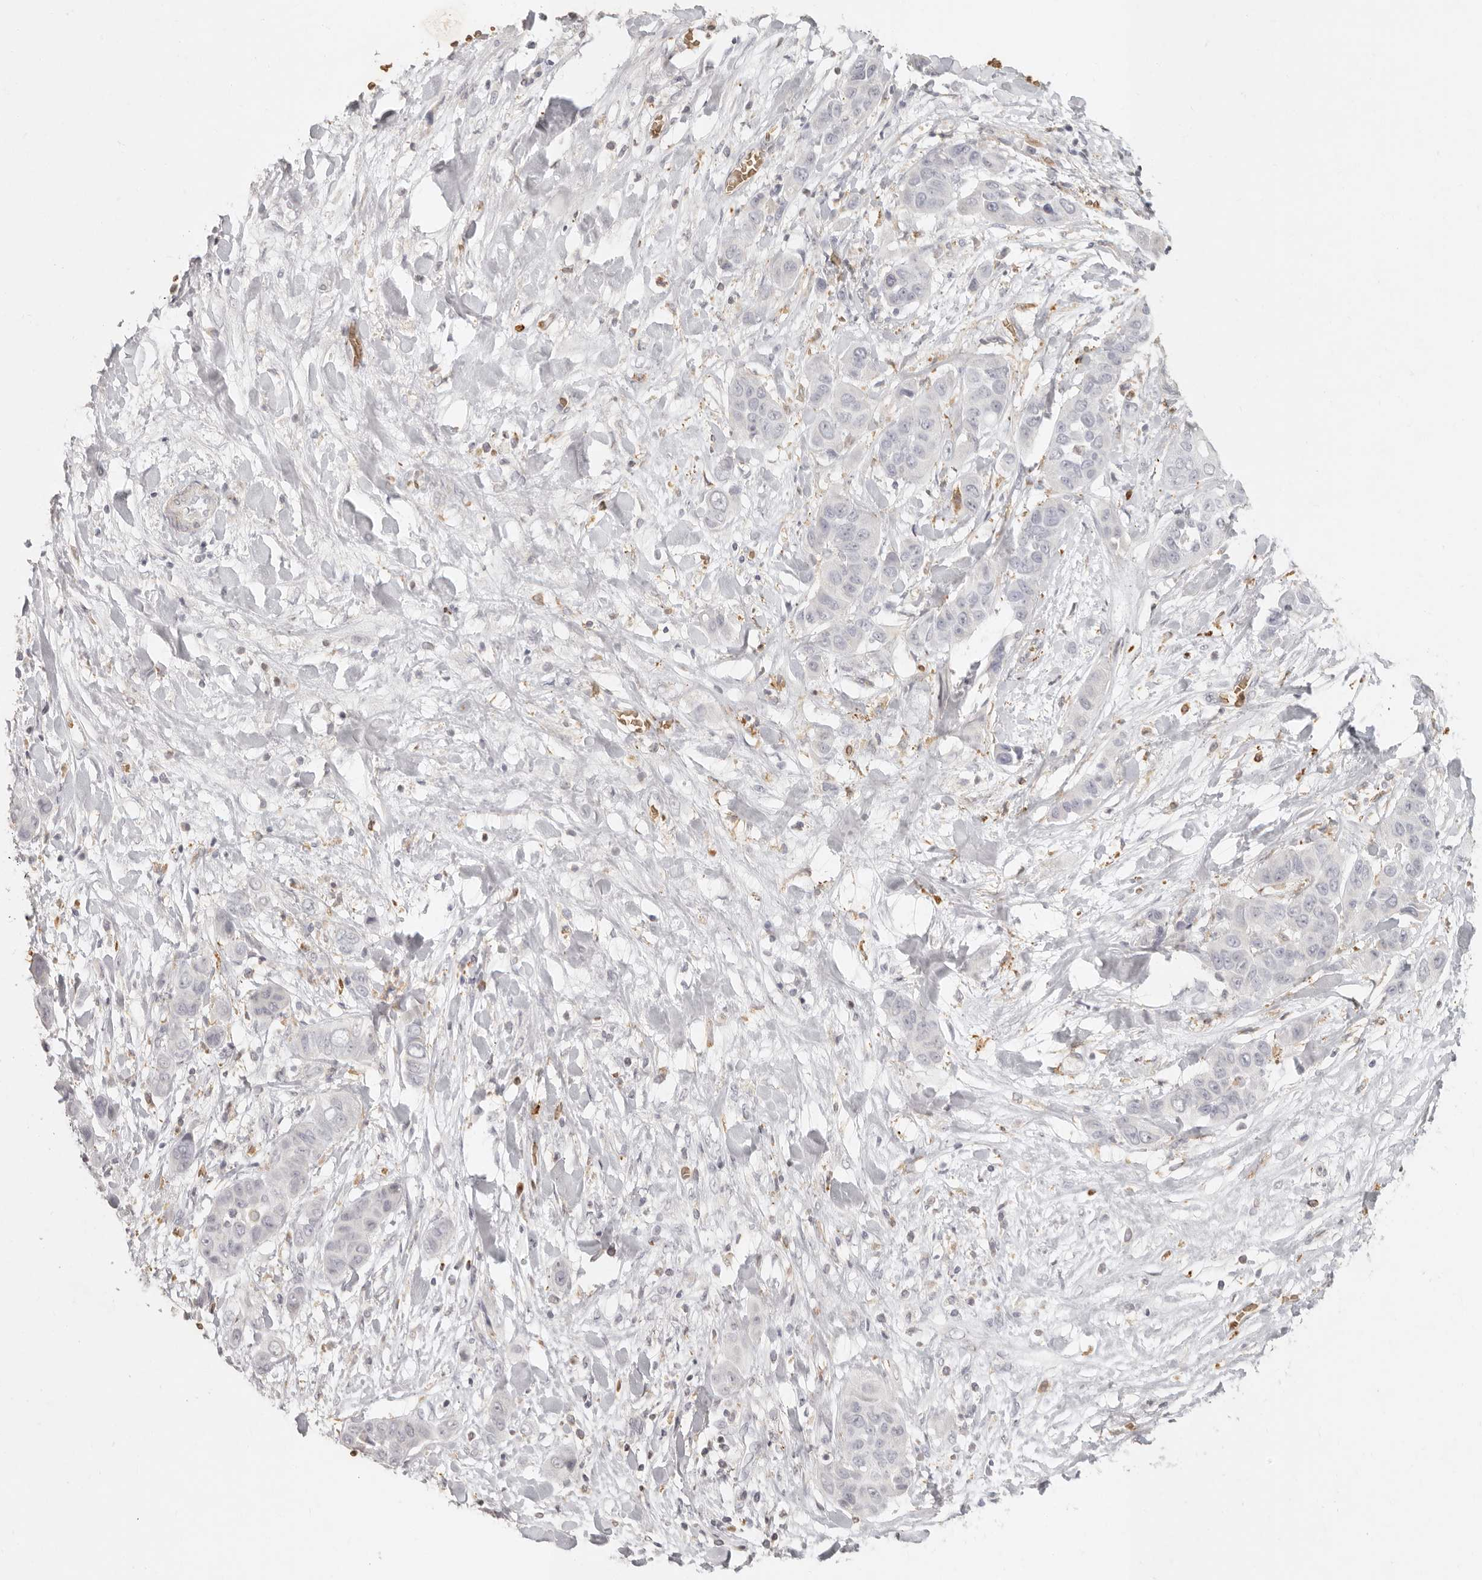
{"staining": {"intensity": "negative", "quantity": "none", "location": "none"}, "tissue": "liver cancer", "cell_type": "Tumor cells", "image_type": "cancer", "snomed": [{"axis": "morphology", "description": "Cholangiocarcinoma"}, {"axis": "topography", "description": "Liver"}], "caption": "Immunohistochemistry (IHC) image of neoplastic tissue: liver cholangiocarcinoma stained with DAB demonstrates no significant protein positivity in tumor cells.", "gene": "NIBAN1", "patient": {"sex": "female", "age": 52}}